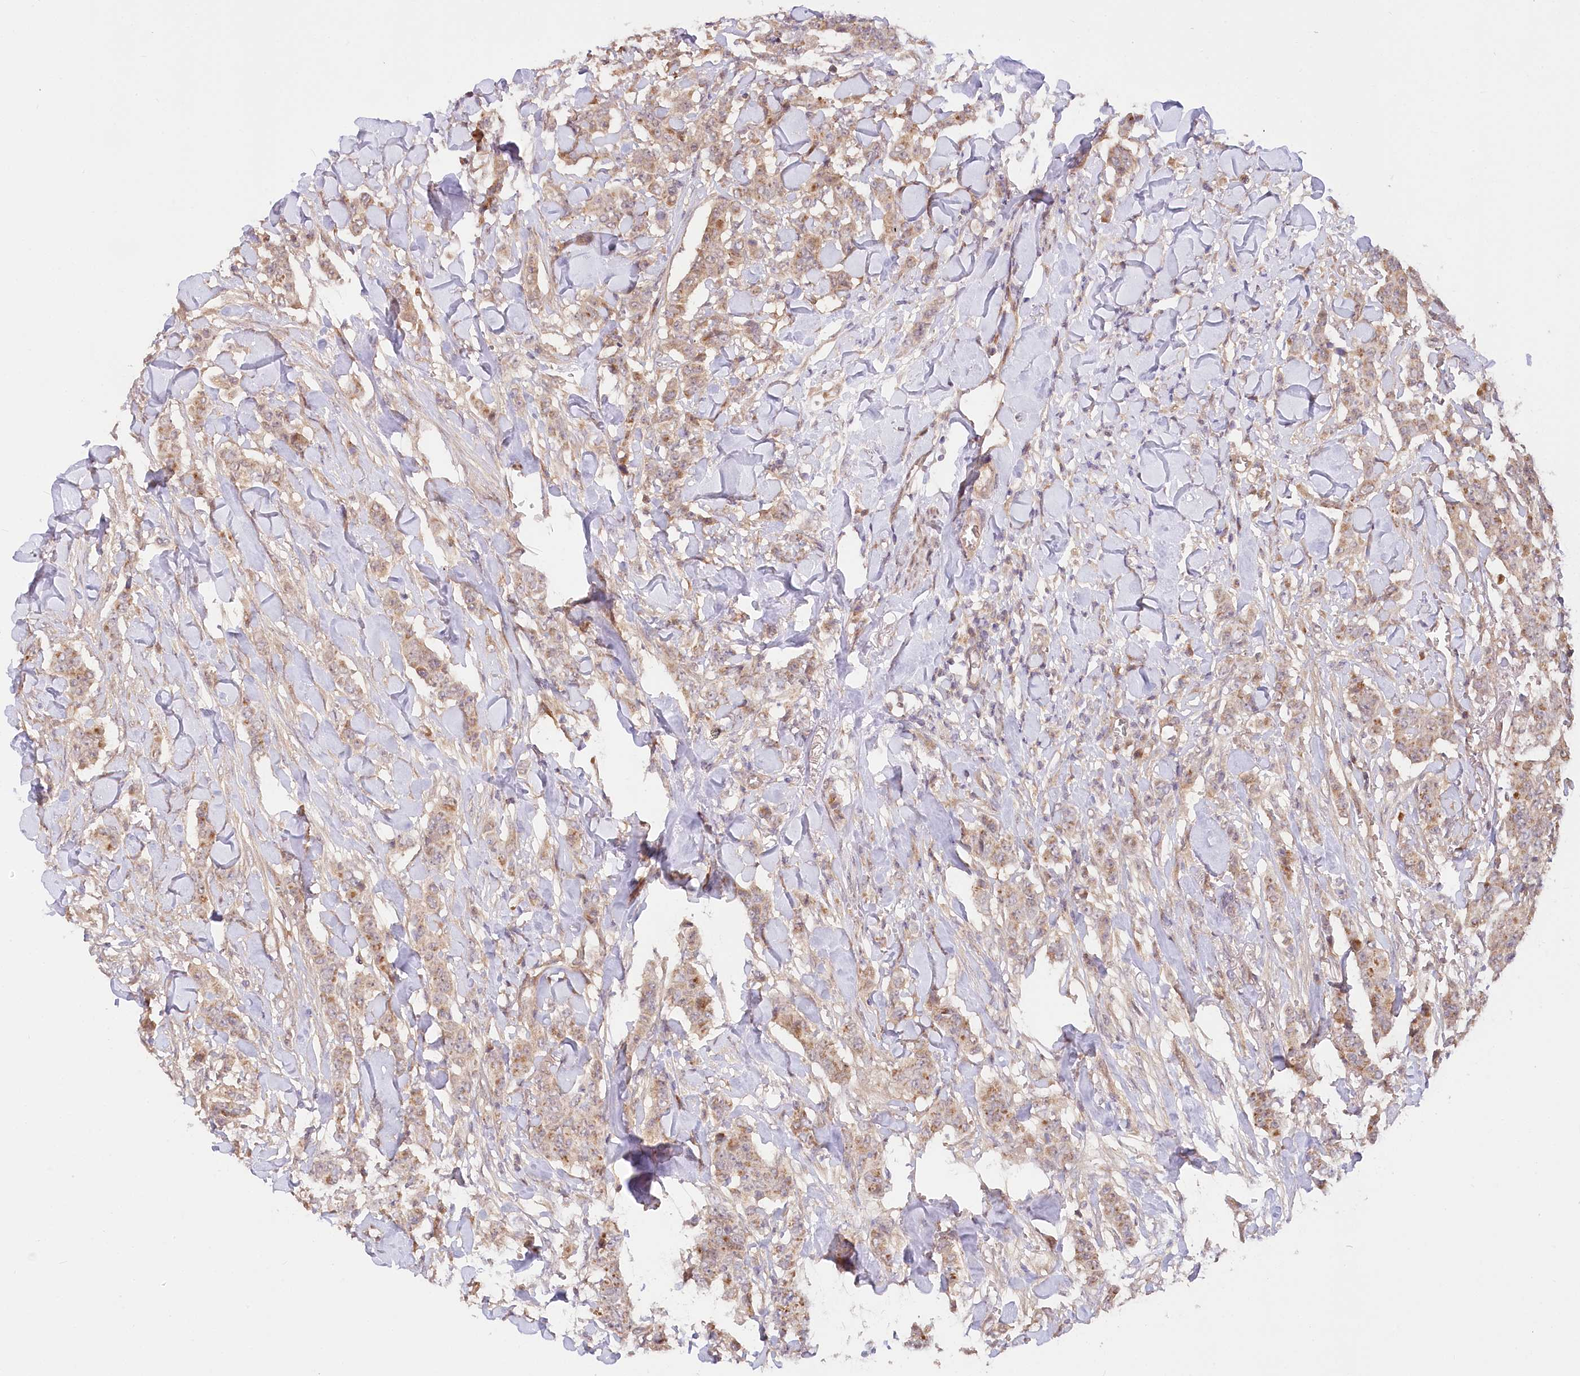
{"staining": {"intensity": "weak", "quantity": ">75%", "location": "cytoplasmic/membranous"}, "tissue": "breast cancer", "cell_type": "Tumor cells", "image_type": "cancer", "snomed": [{"axis": "morphology", "description": "Duct carcinoma"}, {"axis": "topography", "description": "Breast"}], "caption": "The histopathology image demonstrates staining of breast intraductal carcinoma, revealing weak cytoplasmic/membranous protein positivity (brown color) within tumor cells.", "gene": "CEP70", "patient": {"sex": "female", "age": 40}}